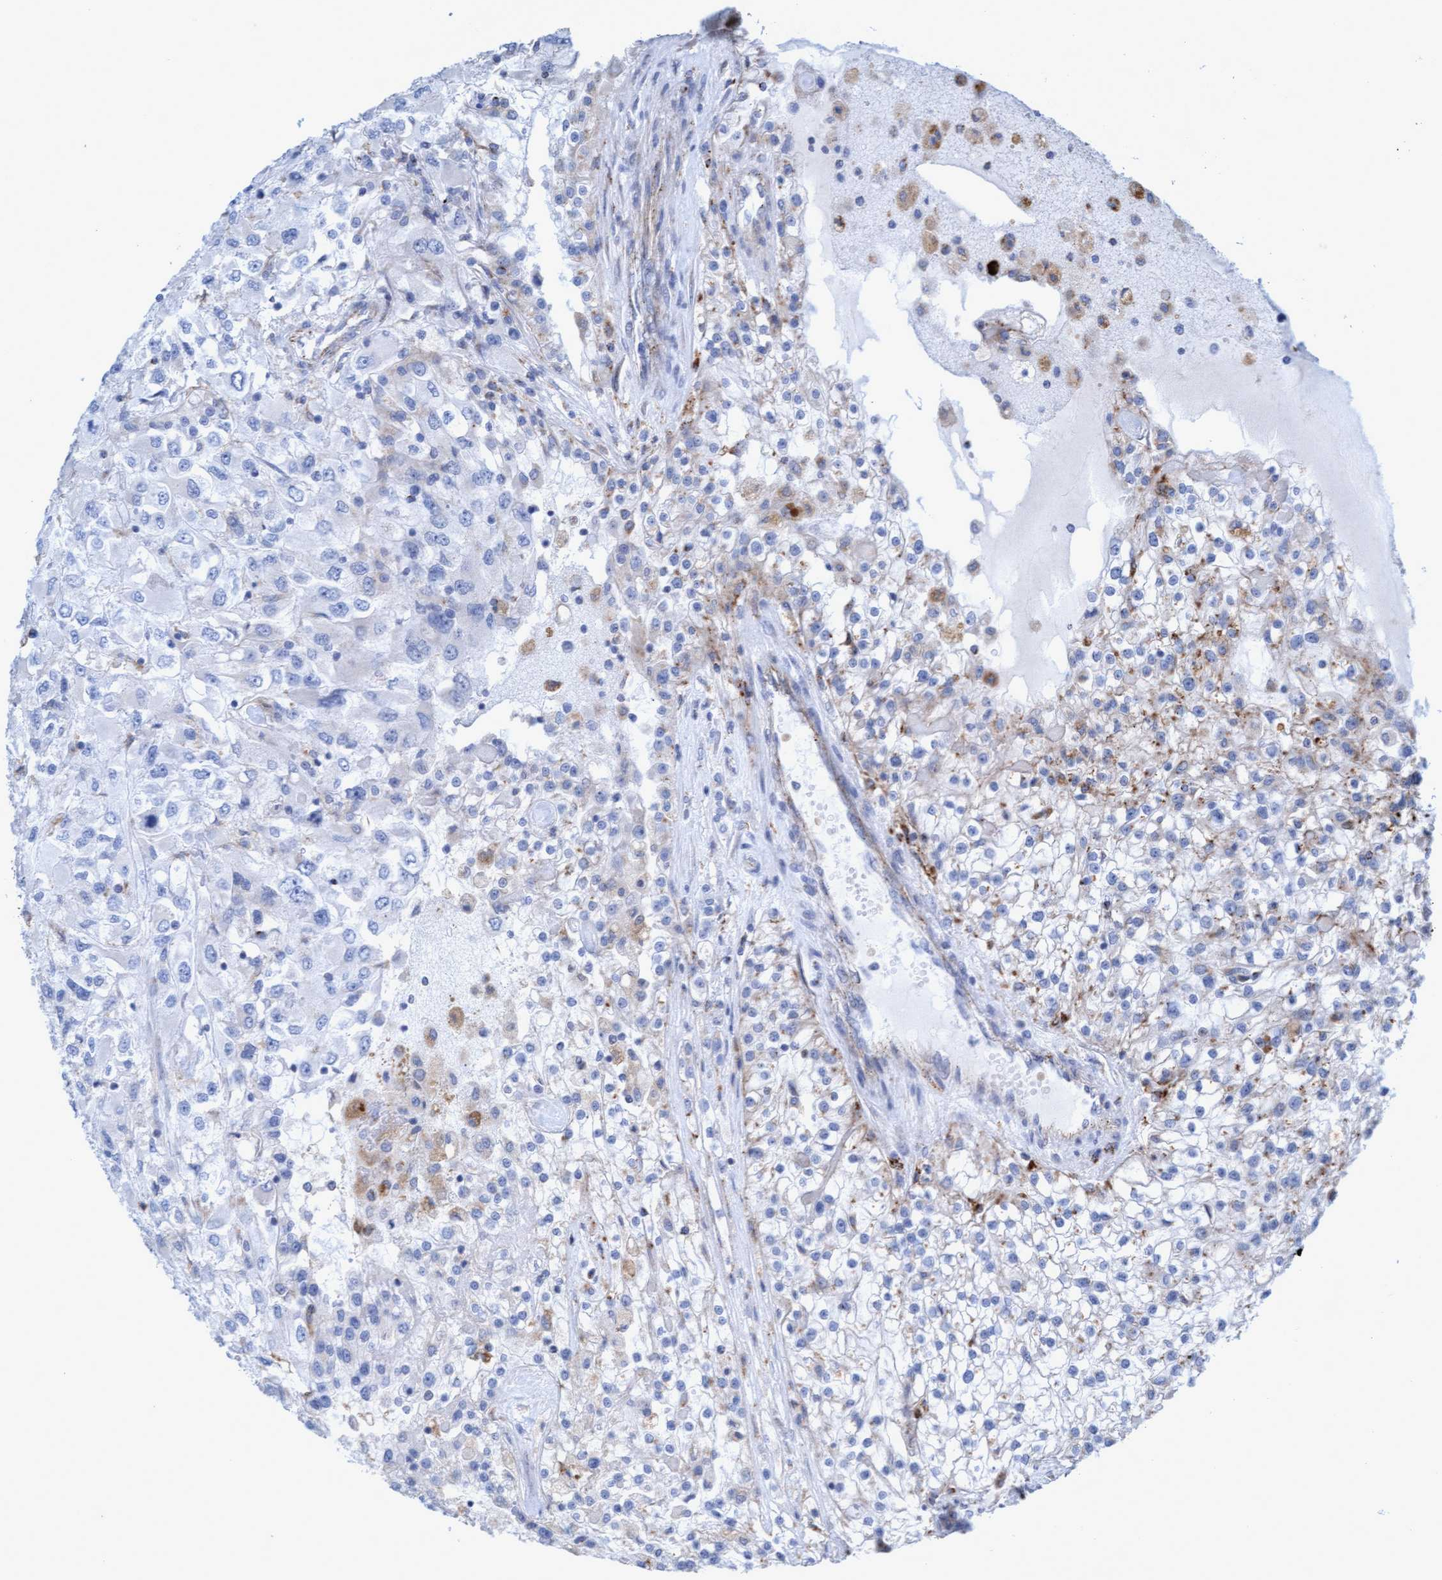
{"staining": {"intensity": "negative", "quantity": "none", "location": "none"}, "tissue": "renal cancer", "cell_type": "Tumor cells", "image_type": "cancer", "snomed": [{"axis": "morphology", "description": "Adenocarcinoma, NOS"}, {"axis": "topography", "description": "Kidney"}], "caption": "Immunohistochemistry (IHC) of human renal adenocarcinoma exhibits no positivity in tumor cells.", "gene": "SGSH", "patient": {"sex": "female", "age": 52}}